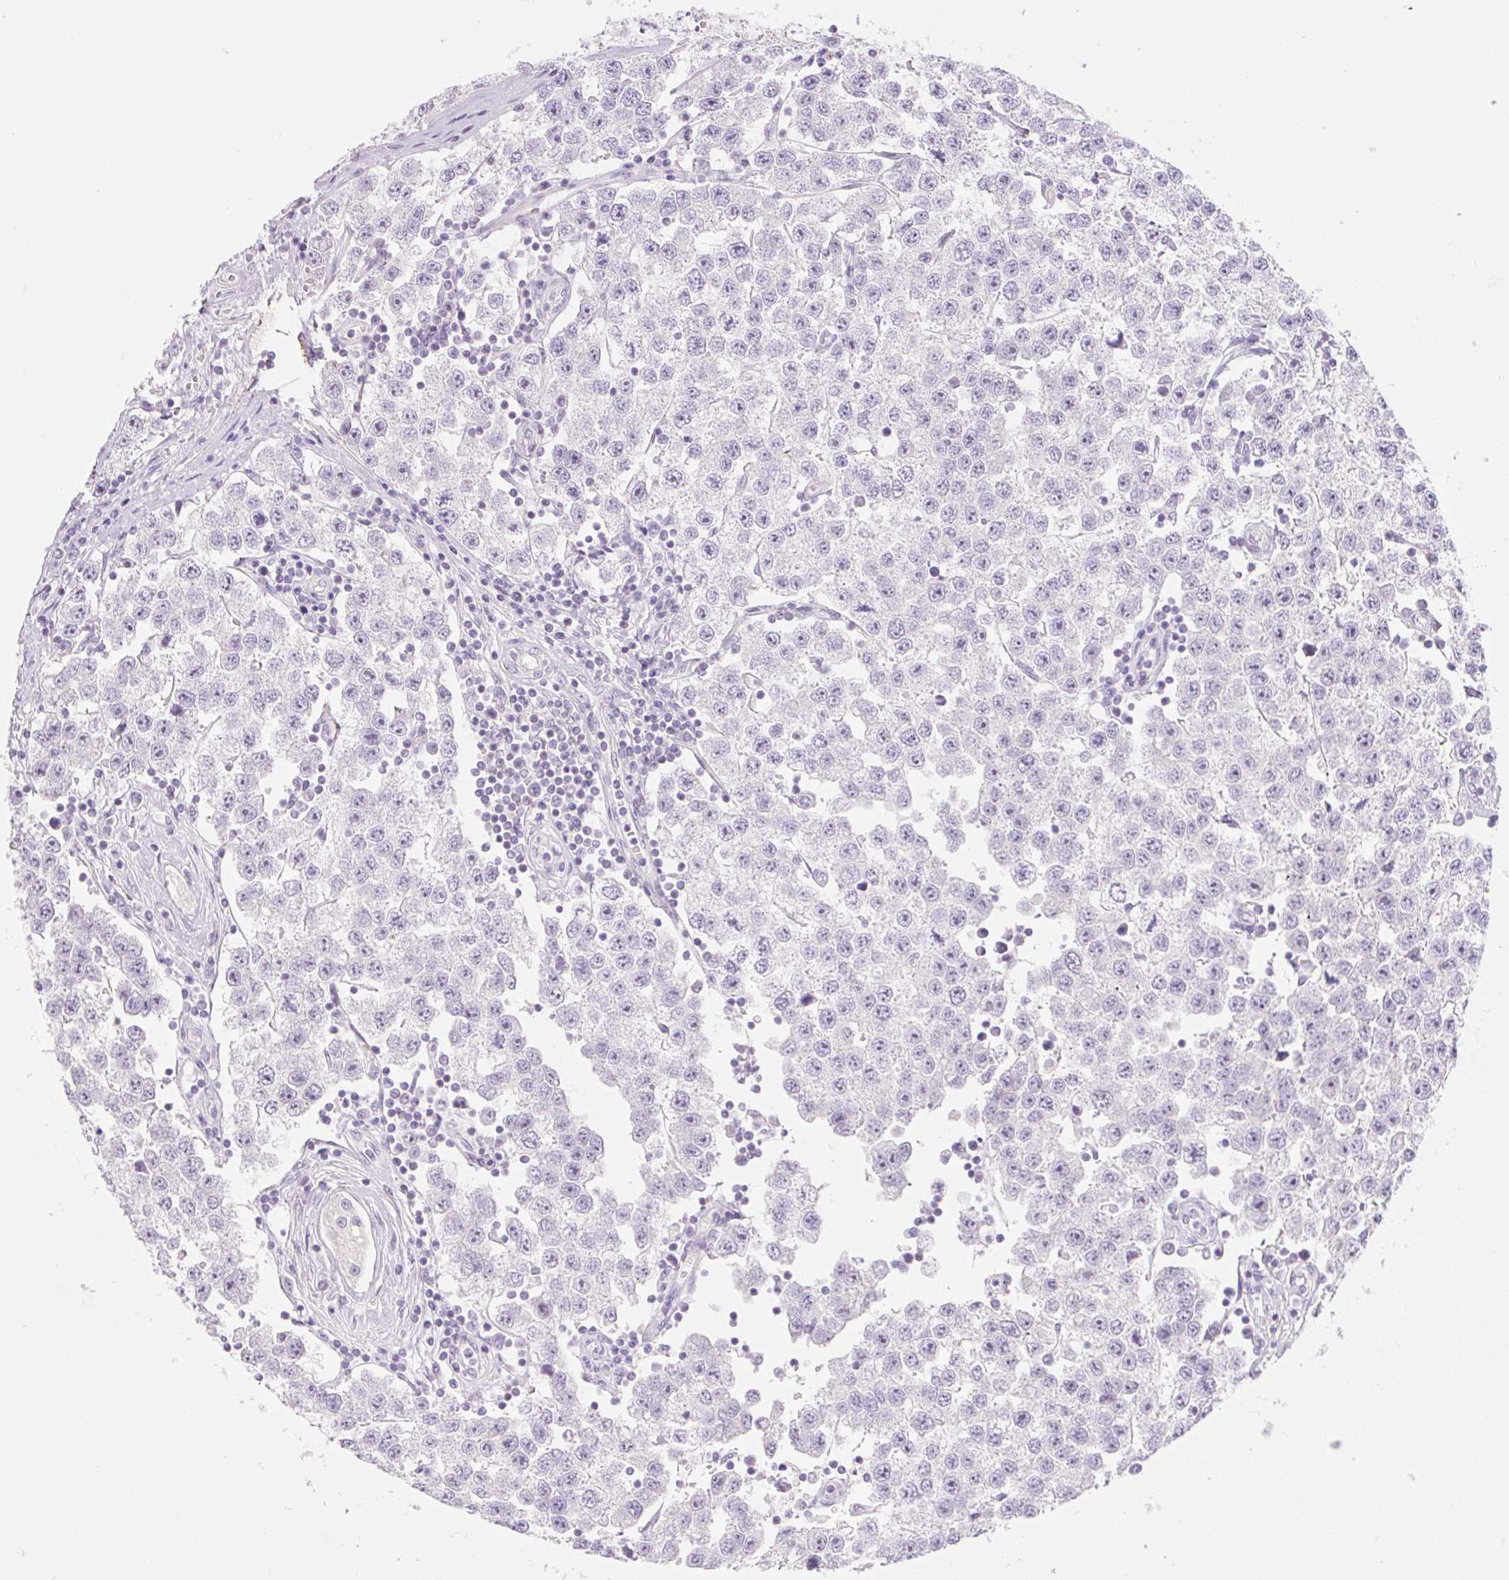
{"staining": {"intensity": "negative", "quantity": "none", "location": "none"}, "tissue": "testis cancer", "cell_type": "Tumor cells", "image_type": "cancer", "snomed": [{"axis": "morphology", "description": "Seminoma, NOS"}, {"axis": "topography", "description": "Testis"}], "caption": "Tumor cells show no significant positivity in testis seminoma.", "gene": "LYVE1", "patient": {"sex": "male", "age": 34}}